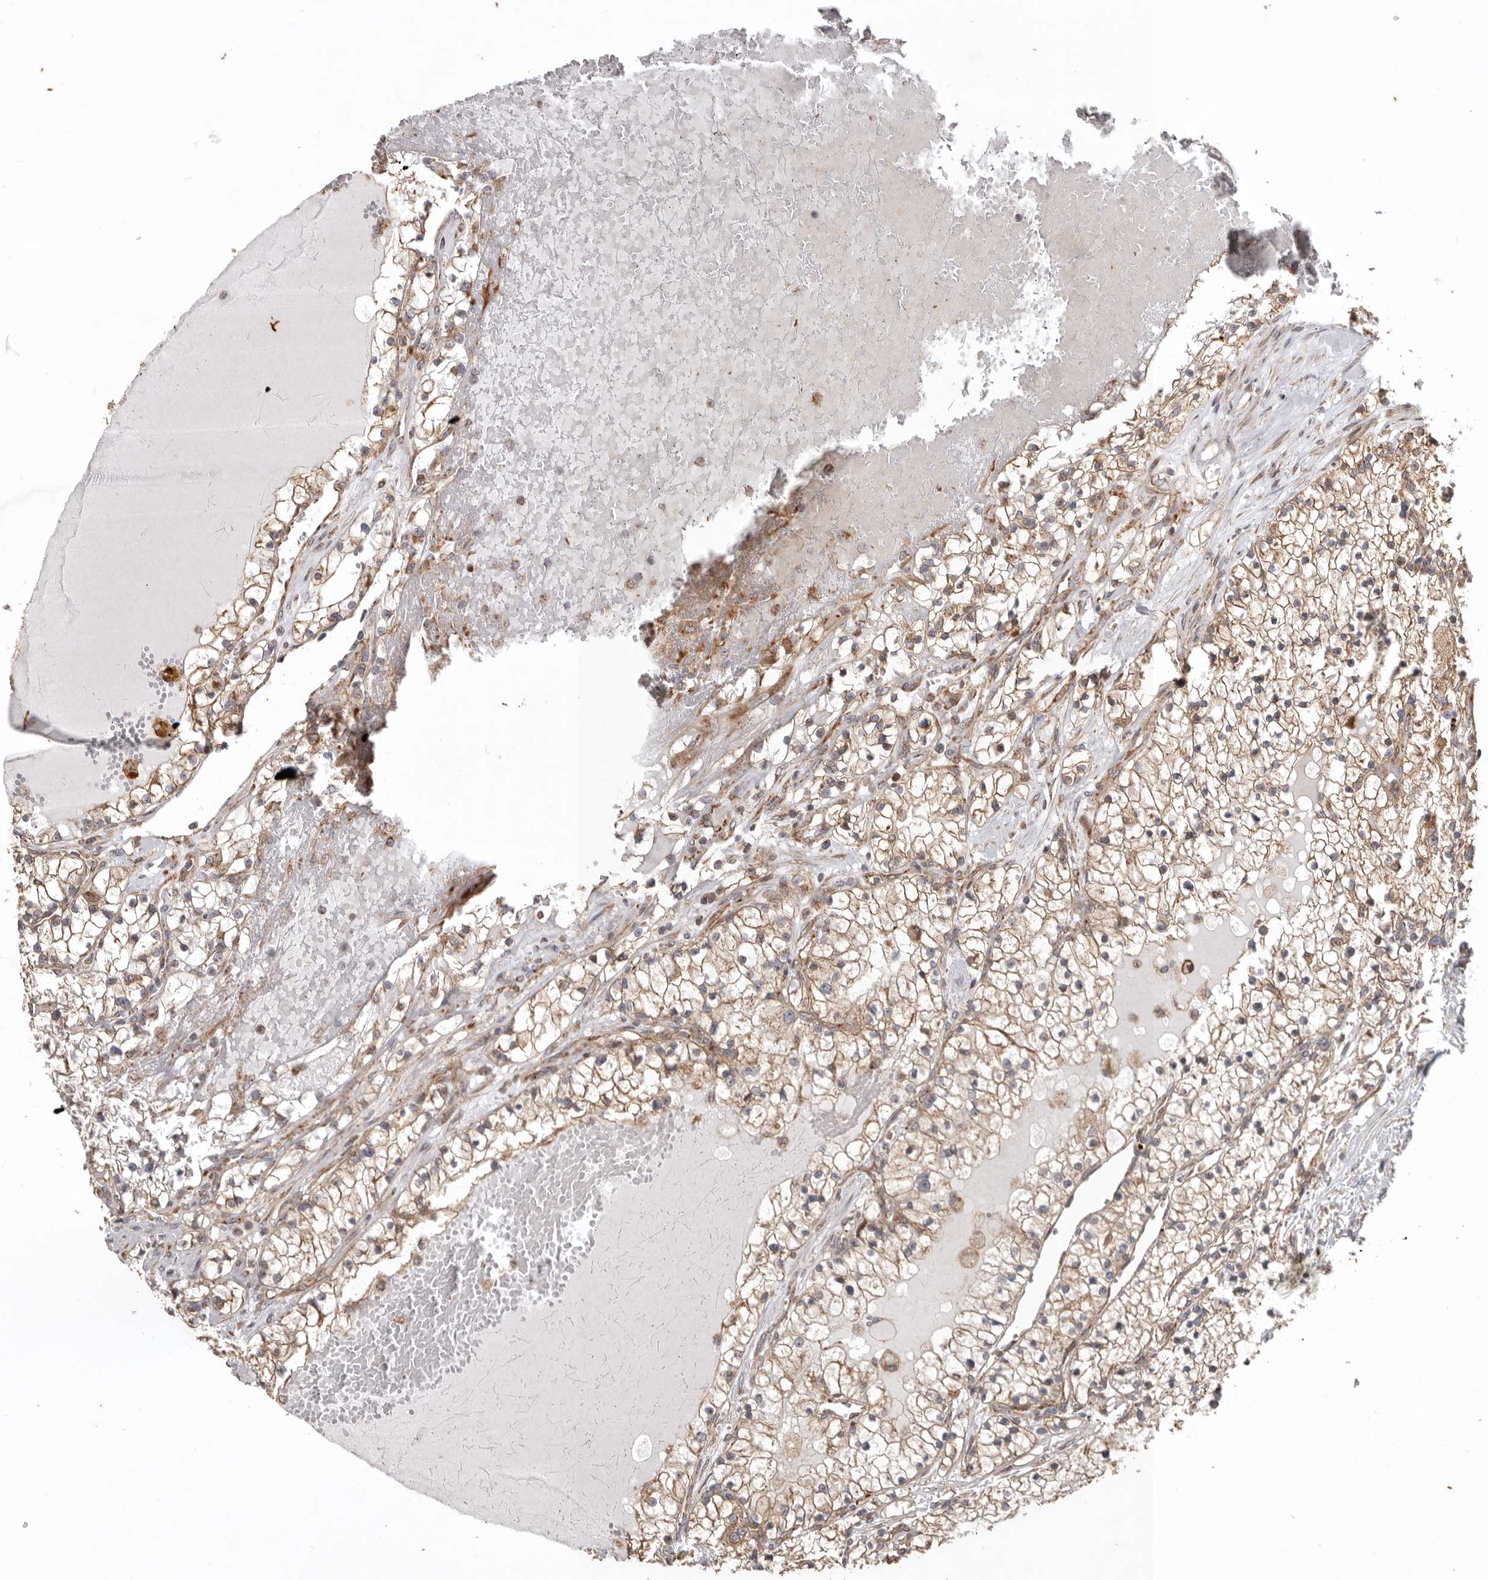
{"staining": {"intensity": "moderate", "quantity": ">75%", "location": "cytoplasmic/membranous"}, "tissue": "renal cancer", "cell_type": "Tumor cells", "image_type": "cancer", "snomed": [{"axis": "morphology", "description": "Normal tissue, NOS"}, {"axis": "morphology", "description": "Adenocarcinoma, NOS"}, {"axis": "topography", "description": "Kidney"}], "caption": "Tumor cells reveal medium levels of moderate cytoplasmic/membranous positivity in about >75% of cells in renal cancer.", "gene": "MRPS10", "patient": {"sex": "male", "age": 68}}